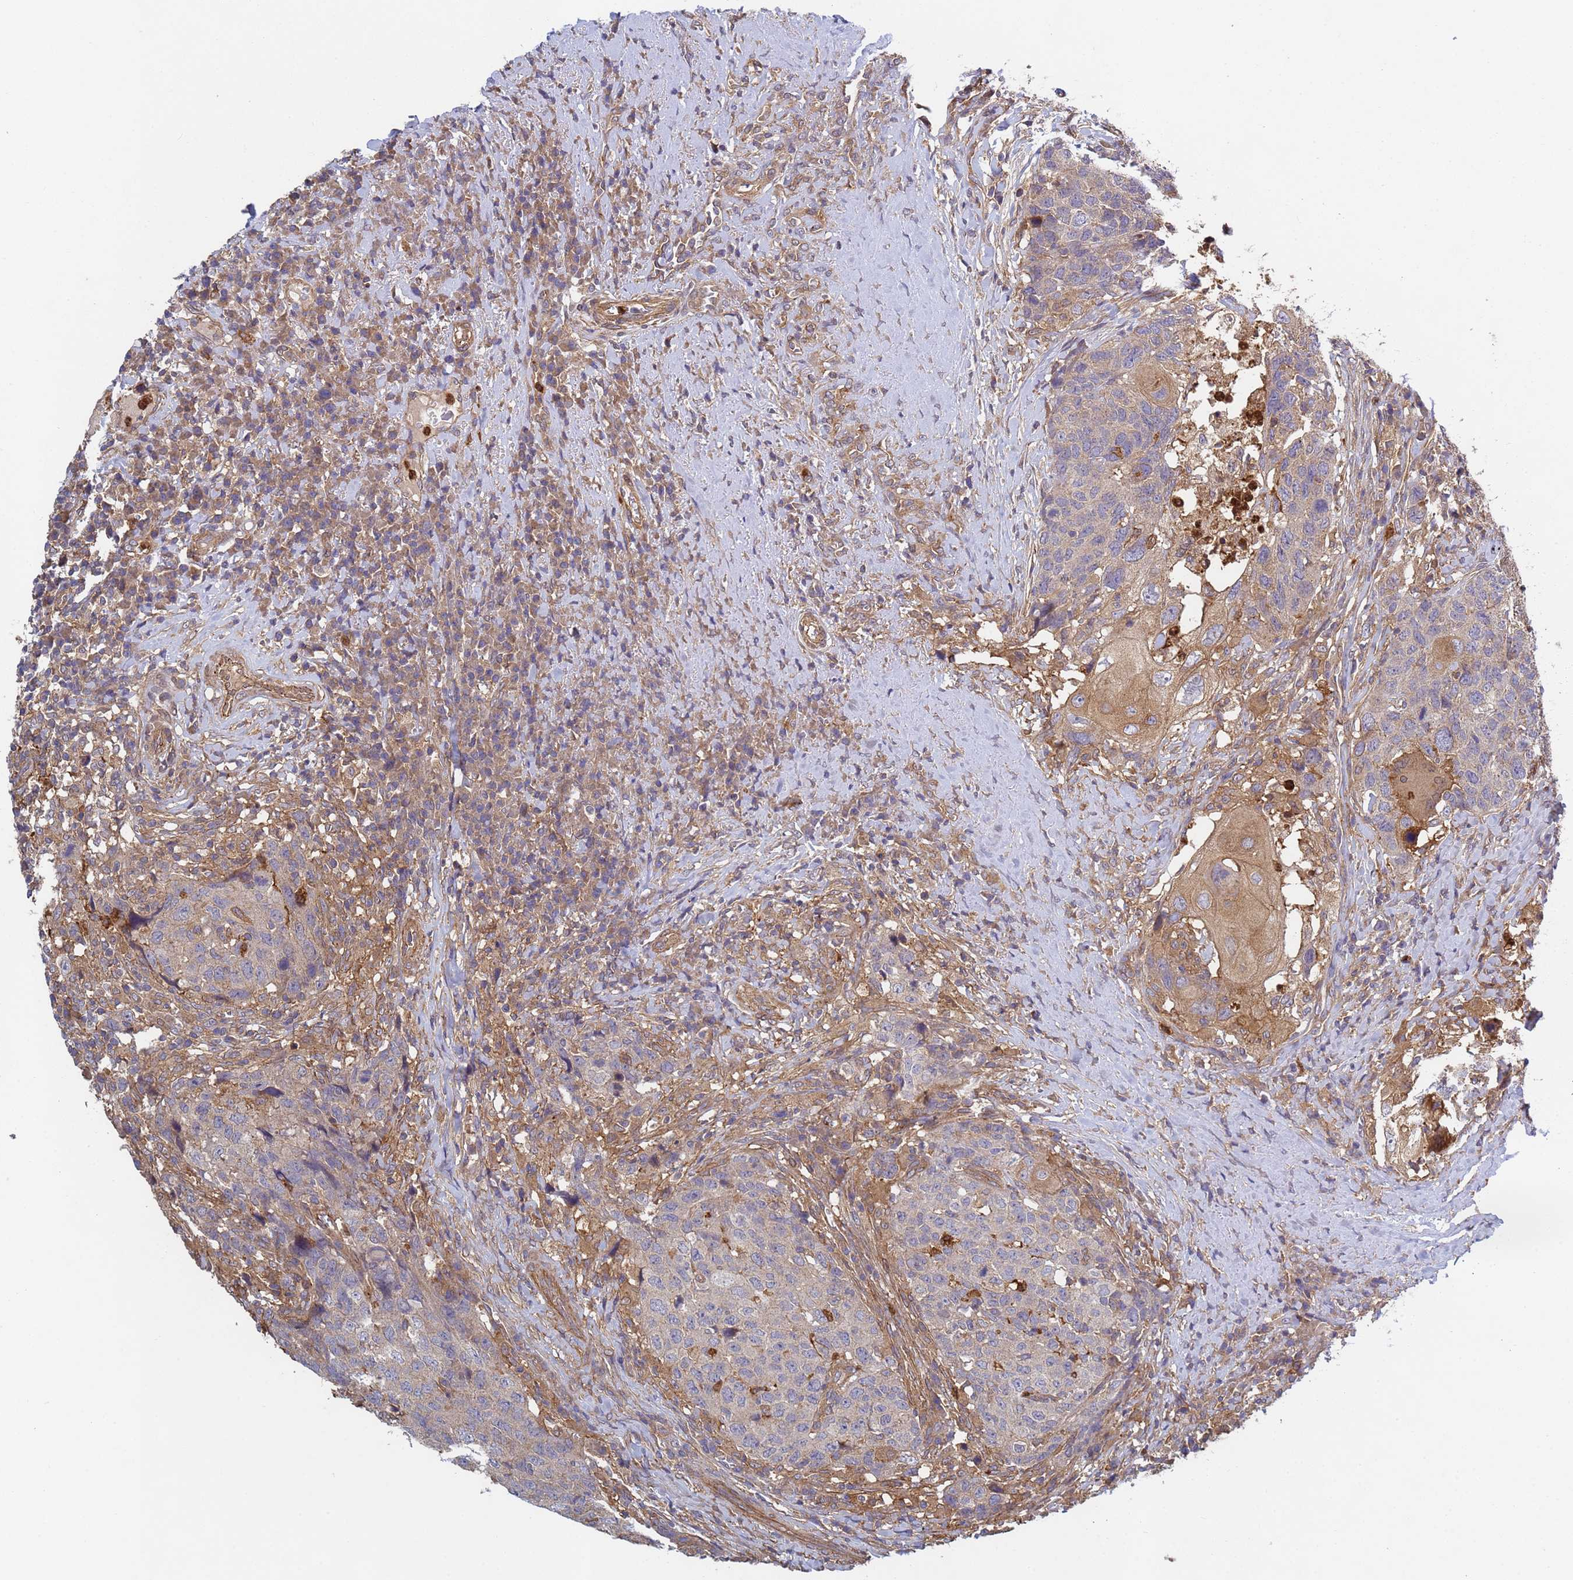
{"staining": {"intensity": "moderate", "quantity": "<25%", "location": "cytoplasmic/membranous"}, "tissue": "head and neck cancer", "cell_type": "Tumor cells", "image_type": "cancer", "snomed": [{"axis": "morphology", "description": "Squamous cell carcinoma, NOS"}, {"axis": "topography", "description": "Head-Neck"}], "caption": "Protein expression analysis of human head and neck cancer (squamous cell carcinoma) reveals moderate cytoplasmic/membranous expression in approximately <25% of tumor cells.", "gene": "C8orf34", "patient": {"sex": "male", "age": 66}}